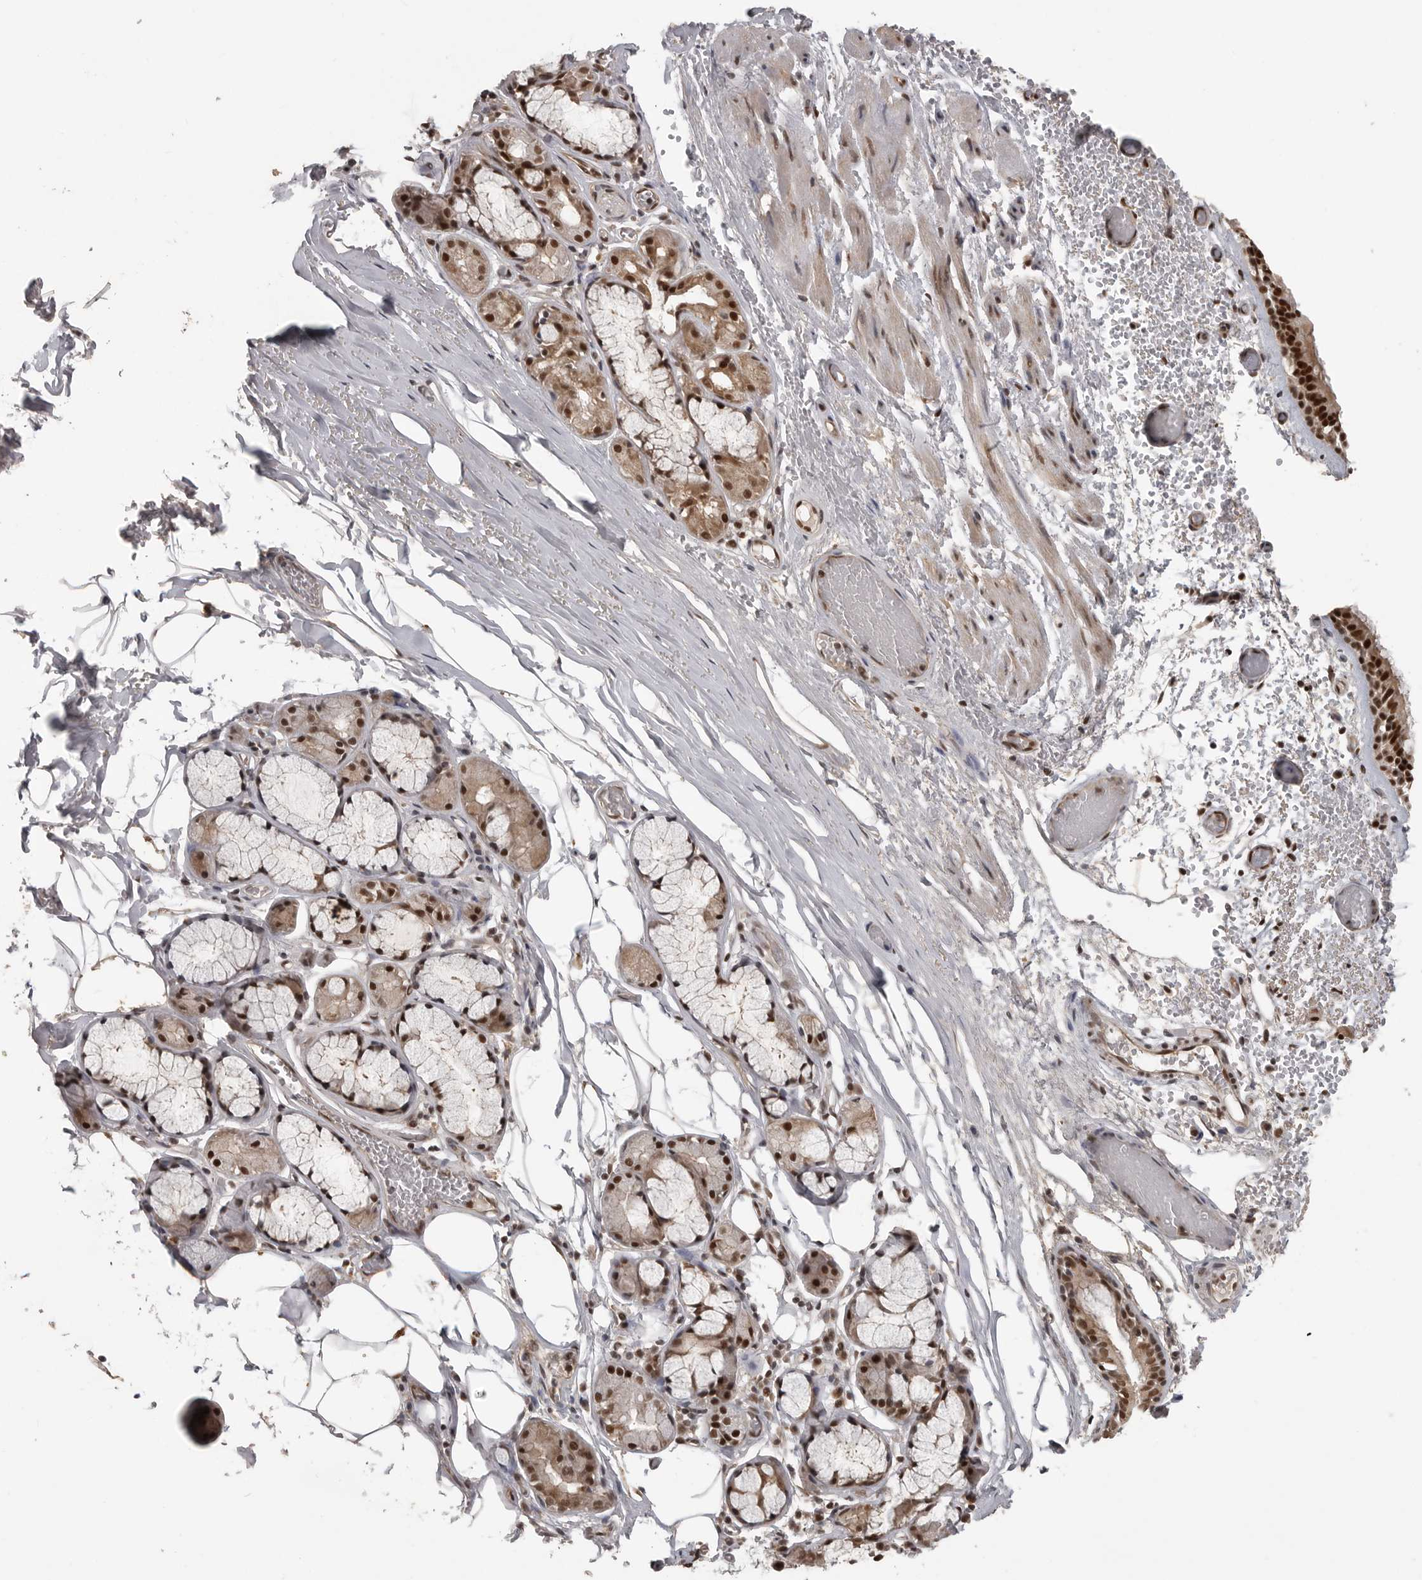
{"staining": {"intensity": "strong", "quantity": ">75%", "location": "nuclear"}, "tissue": "bronchus", "cell_type": "Respiratory epithelial cells", "image_type": "normal", "snomed": [{"axis": "morphology", "description": "Normal tissue, NOS"}, {"axis": "topography", "description": "Bronchus"}, {"axis": "topography", "description": "Lung"}], "caption": "About >75% of respiratory epithelial cells in unremarkable human bronchus demonstrate strong nuclear protein expression as visualized by brown immunohistochemical staining.", "gene": "CBLL1", "patient": {"sex": "male", "age": 56}}